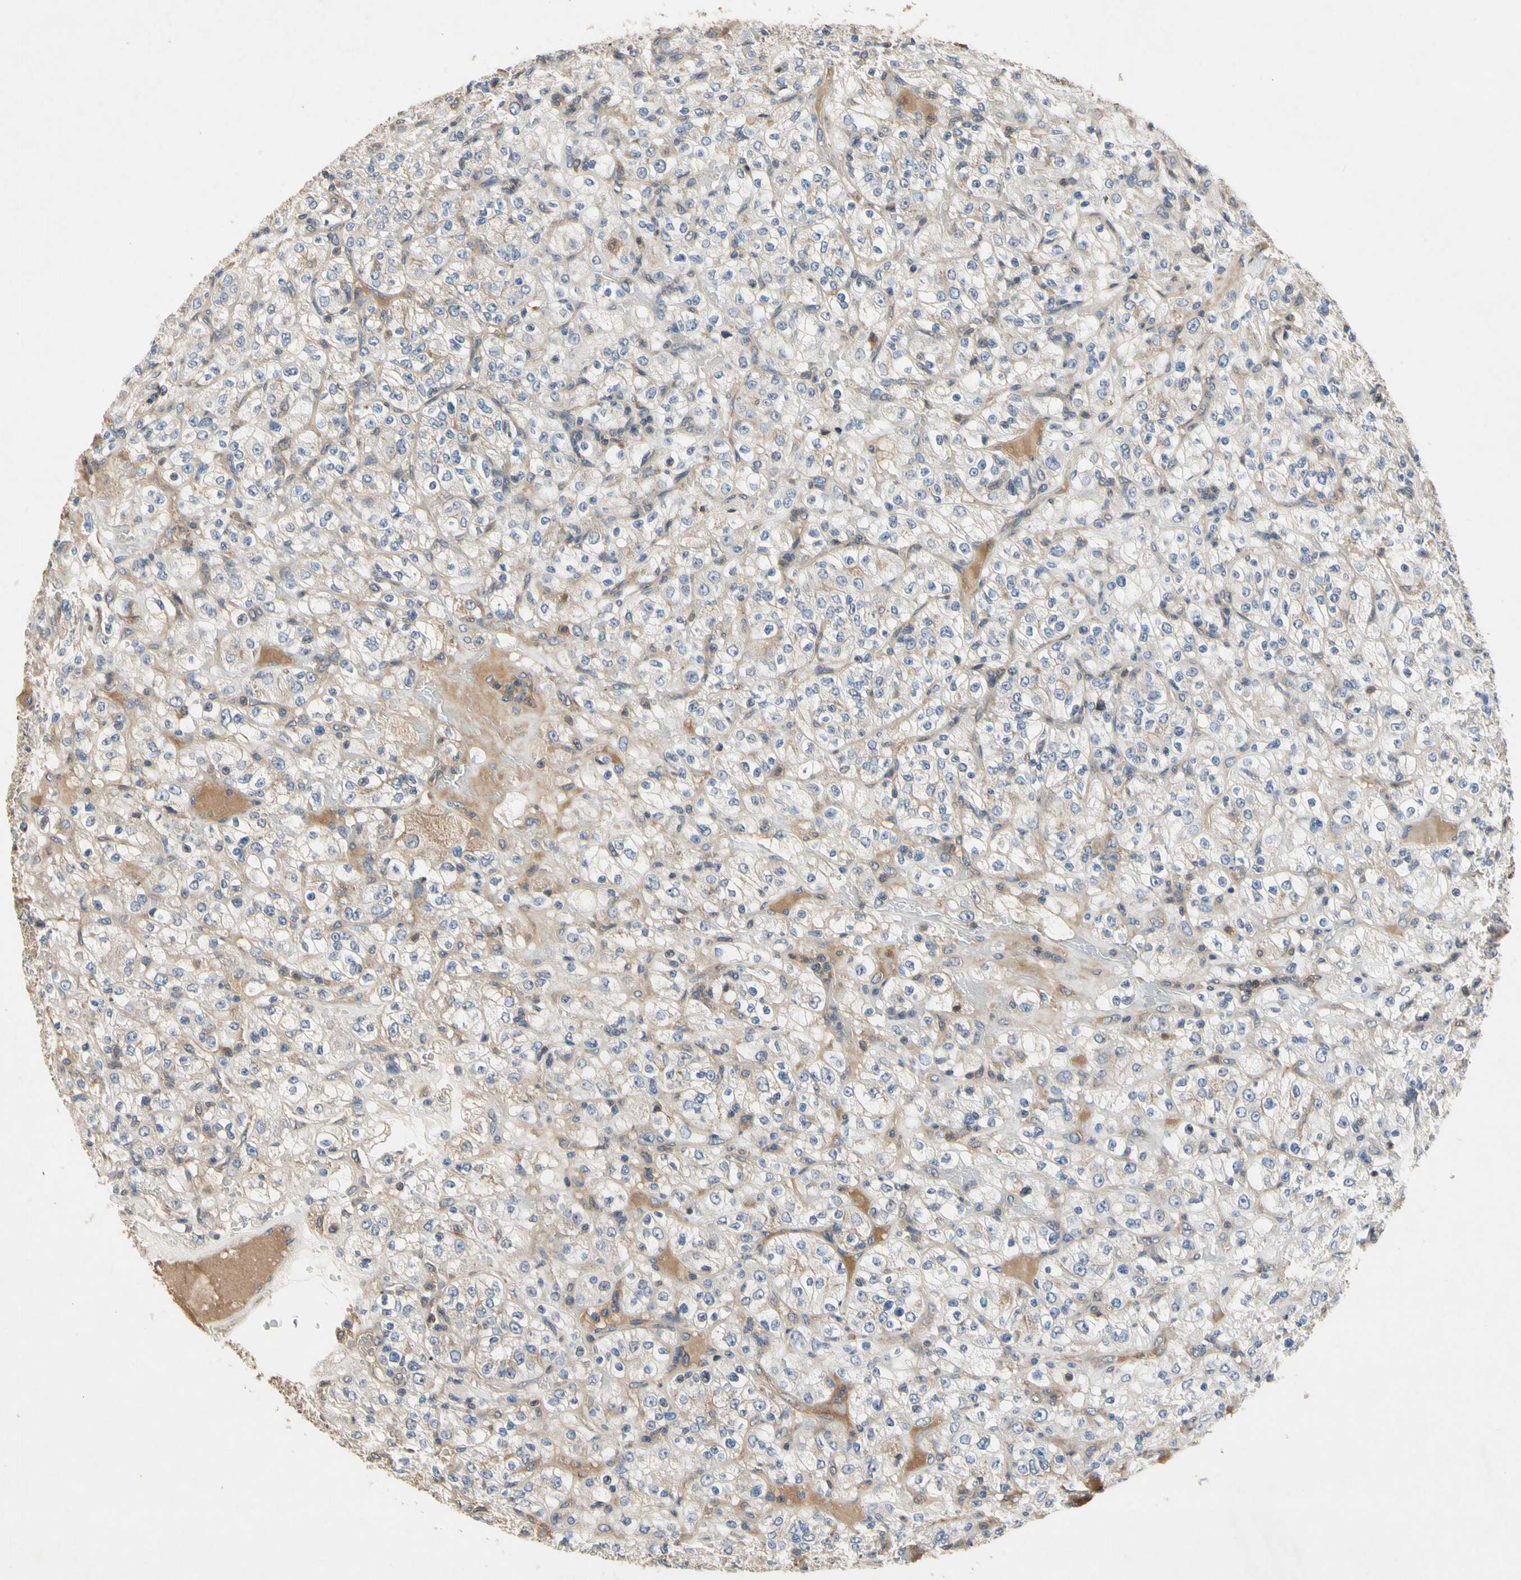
{"staining": {"intensity": "negative", "quantity": "none", "location": "none"}, "tissue": "renal cancer", "cell_type": "Tumor cells", "image_type": "cancer", "snomed": [{"axis": "morphology", "description": "Normal tissue, NOS"}, {"axis": "morphology", "description": "Adenocarcinoma, NOS"}, {"axis": "topography", "description": "Kidney"}], "caption": "IHC image of renal adenocarcinoma stained for a protein (brown), which reveals no expression in tumor cells.", "gene": "CRTAC1", "patient": {"sex": "female", "age": 72}}